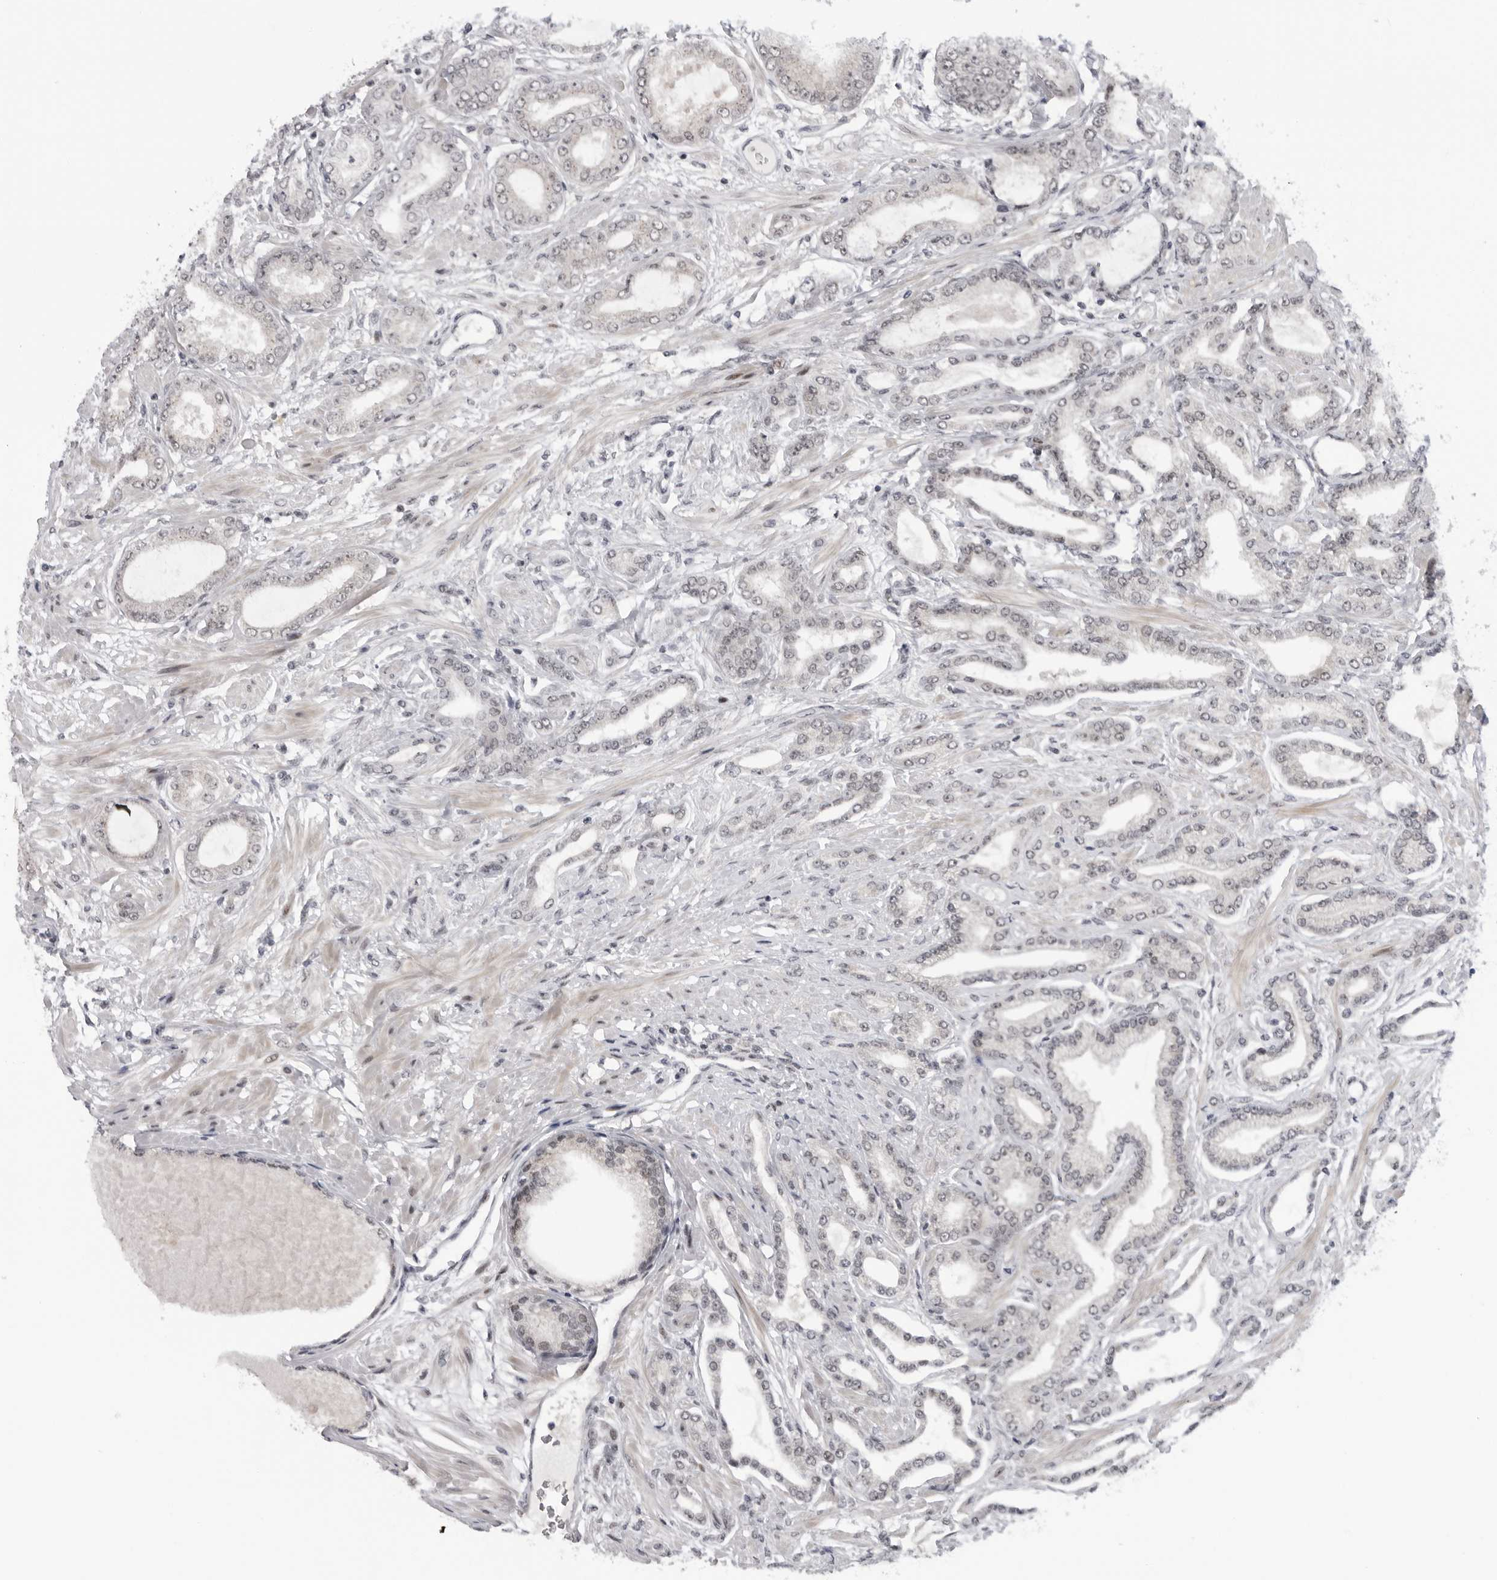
{"staining": {"intensity": "weak", "quantity": "<25%", "location": "nuclear"}, "tissue": "prostate cancer", "cell_type": "Tumor cells", "image_type": "cancer", "snomed": [{"axis": "morphology", "description": "Adenocarcinoma, Low grade"}, {"axis": "topography", "description": "Prostate"}], "caption": "A micrograph of prostate cancer stained for a protein demonstrates no brown staining in tumor cells.", "gene": "ALPK2", "patient": {"sex": "male", "age": 63}}